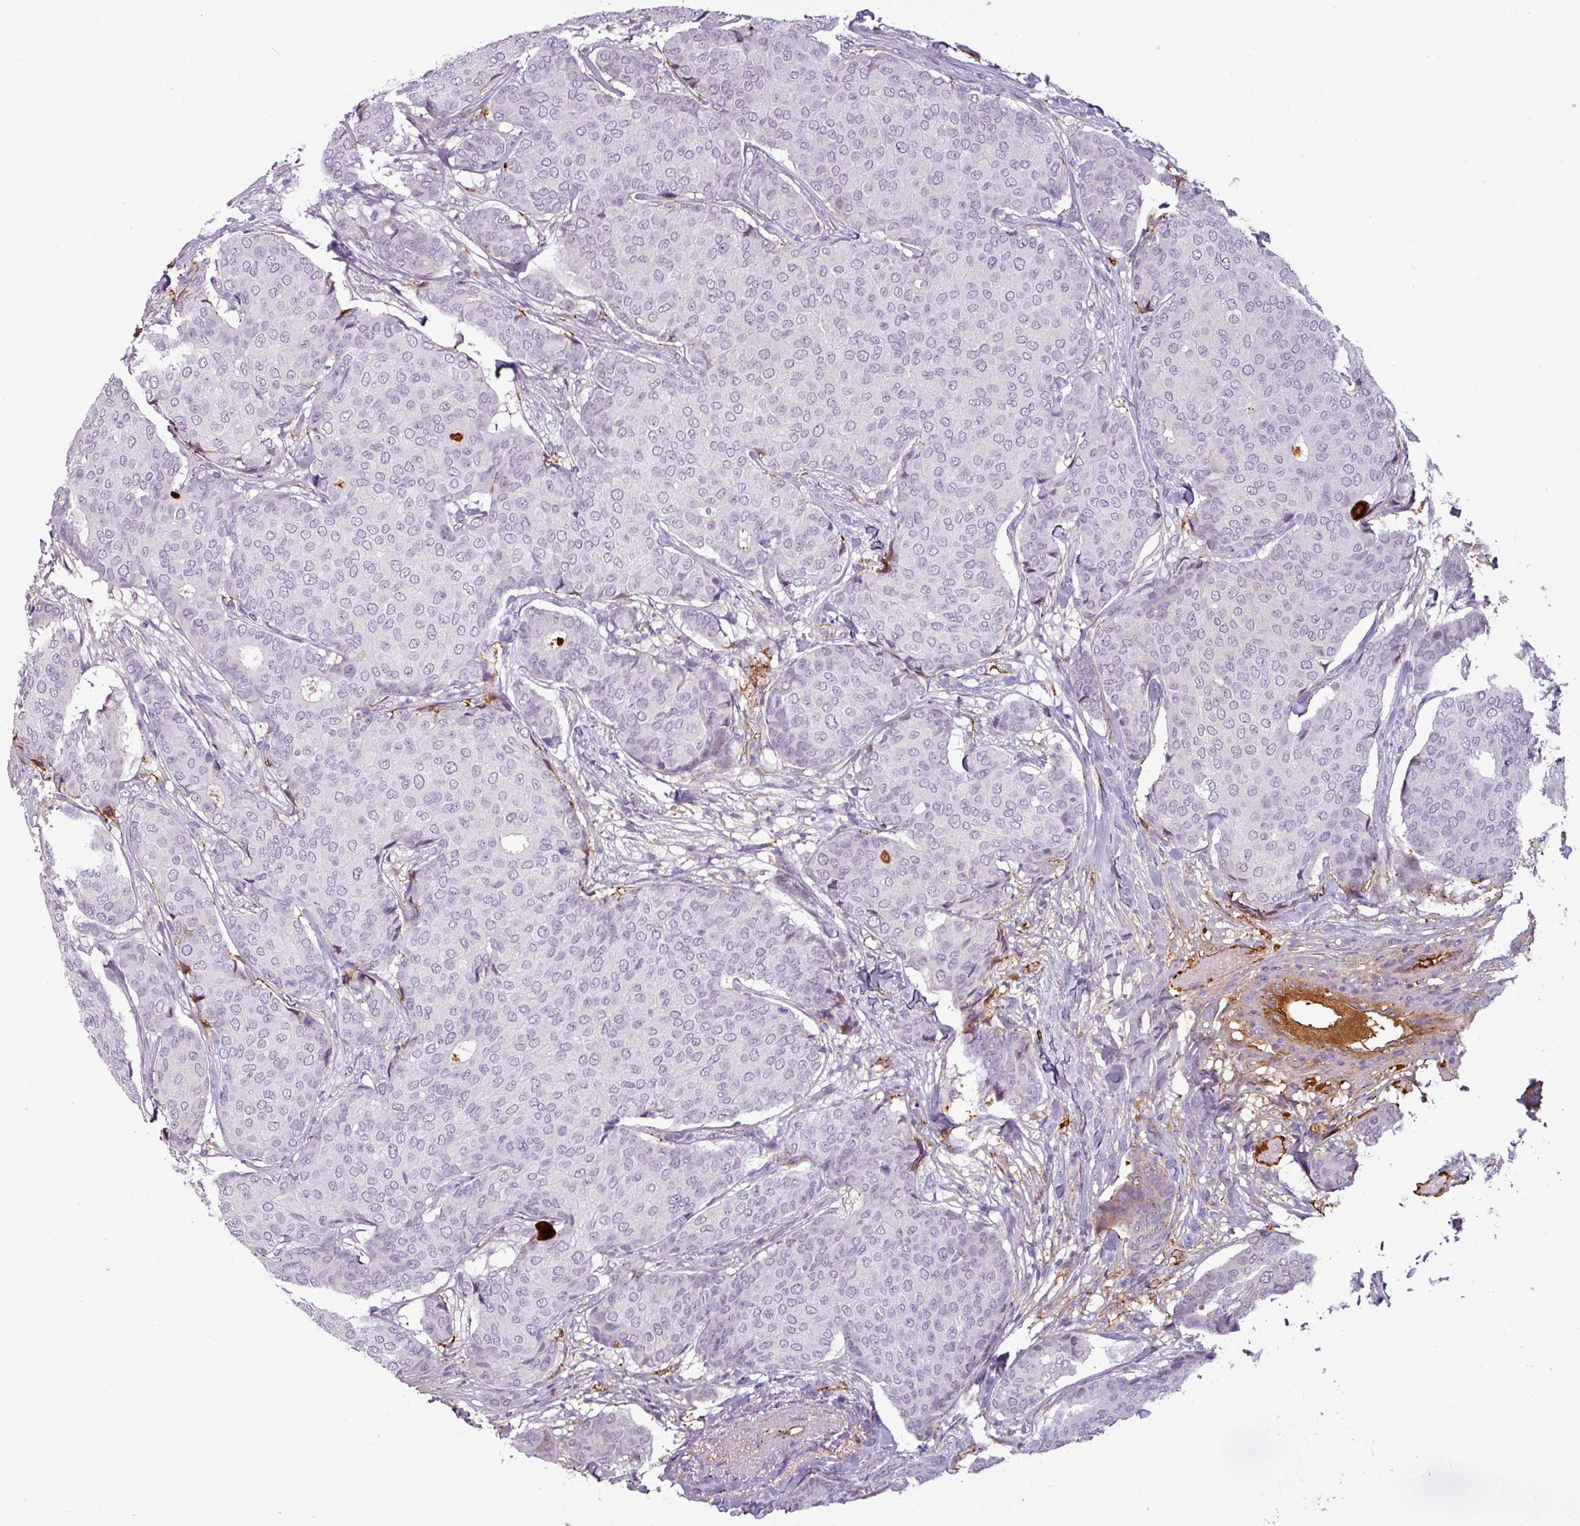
{"staining": {"intensity": "negative", "quantity": "none", "location": "none"}, "tissue": "breast cancer", "cell_type": "Tumor cells", "image_type": "cancer", "snomed": [{"axis": "morphology", "description": "Duct carcinoma"}, {"axis": "topography", "description": "Breast"}], "caption": "This is a photomicrograph of immunohistochemistry (IHC) staining of infiltrating ductal carcinoma (breast), which shows no expression in tumor cells.", "gene": "APOC1", "patient": {"sex": "female", "age": 75}}